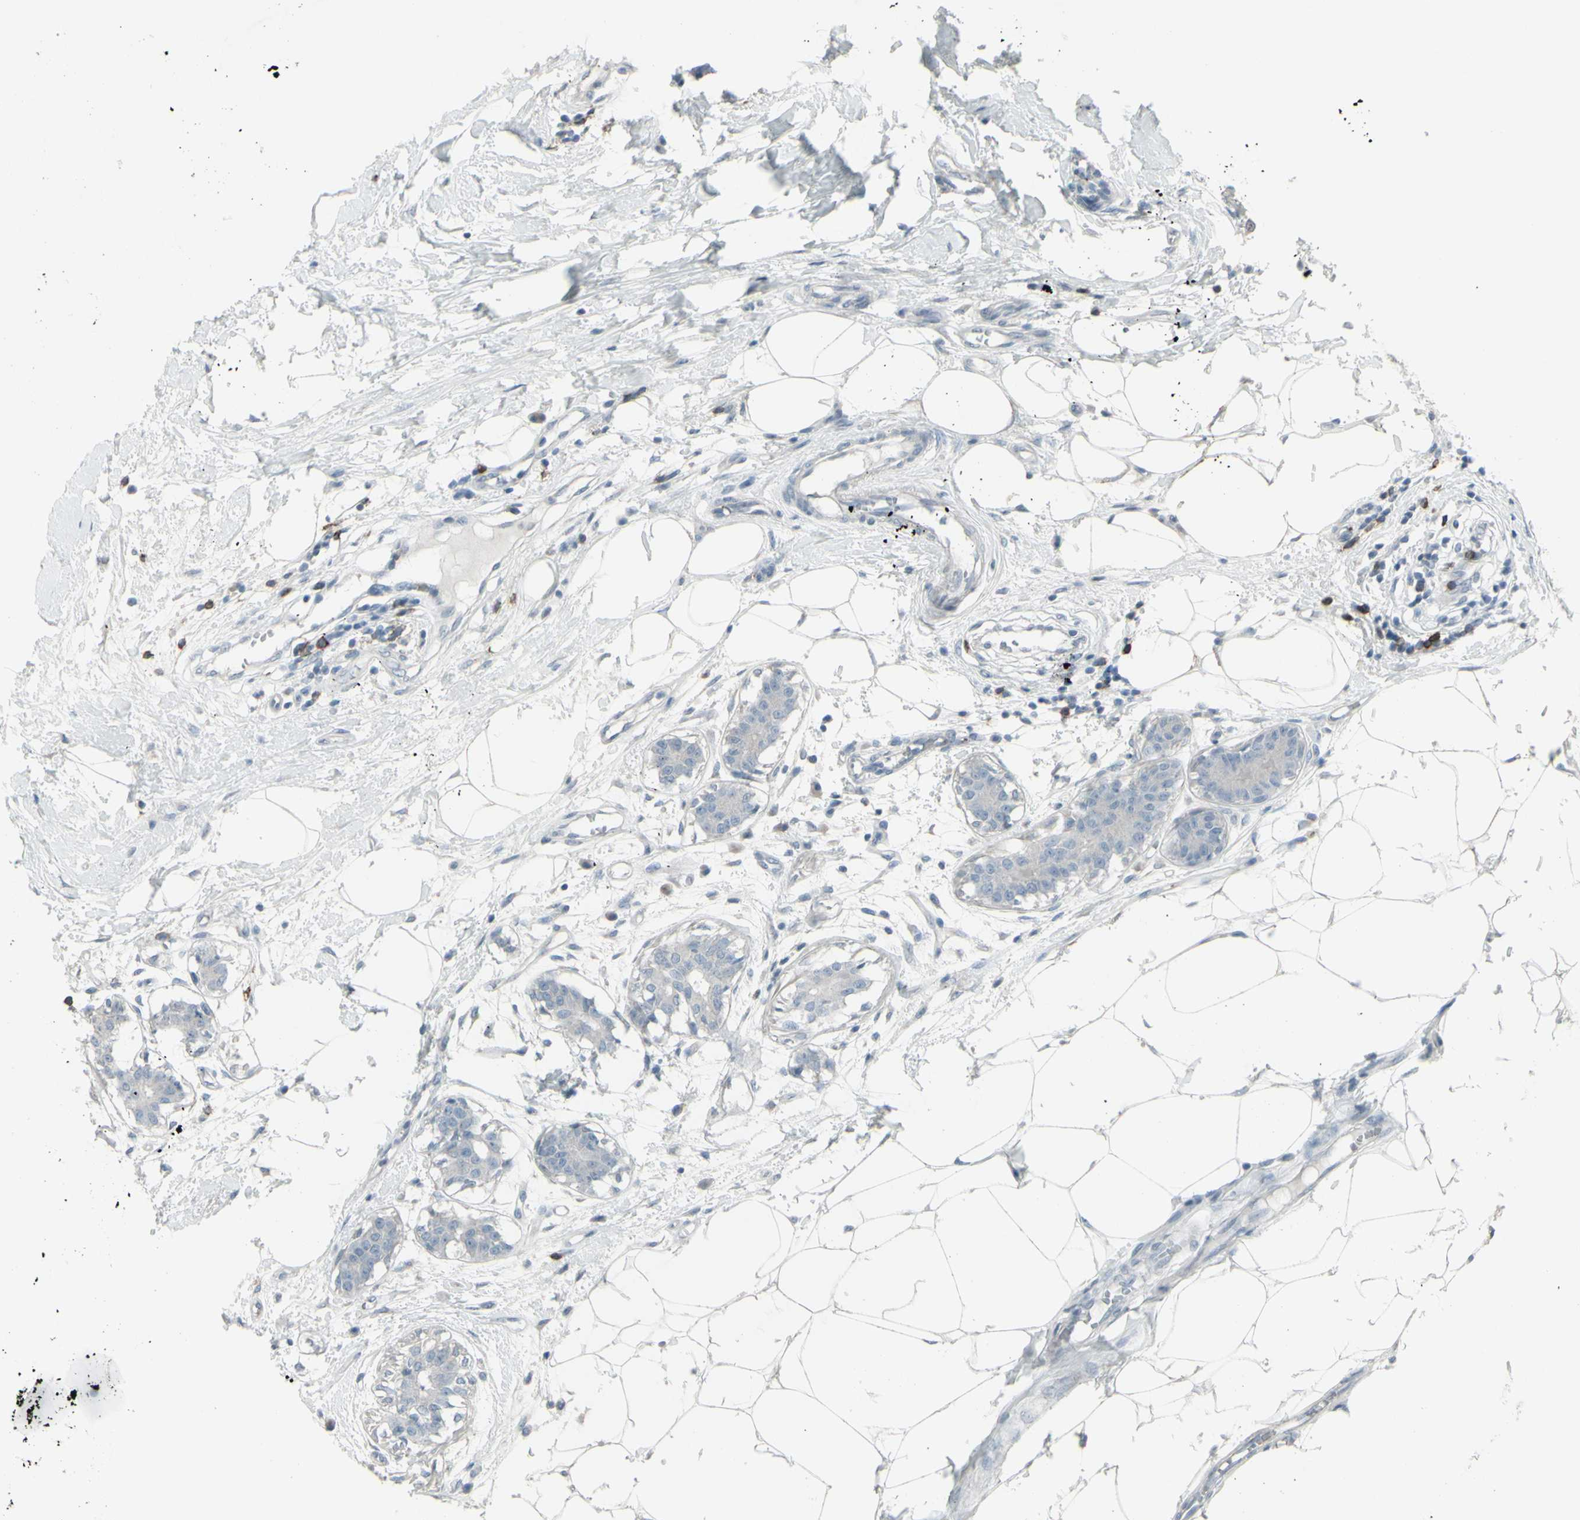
{"staining": {"intensity": "weak", "quantity": "25%-75%", "location": "cytoplasmic/membranous"}, "tissue": "breast cancer", "cell_type": "Tumor cells", "image_type": "cancer", "snomed": [{"axis": "morphology", "description": "Duct carcinoma"}, {"axis": "topography", "description": "Breast"}], "caption": "Brown immunohistochemical staining in human invasive ductal carcinoma (breast) shows weak cytoplasmic/membranous staining in approximately 25%-75% of tumor cells.", "gene": "CD79B", "patient": {"sex": "female", "age": 40}}